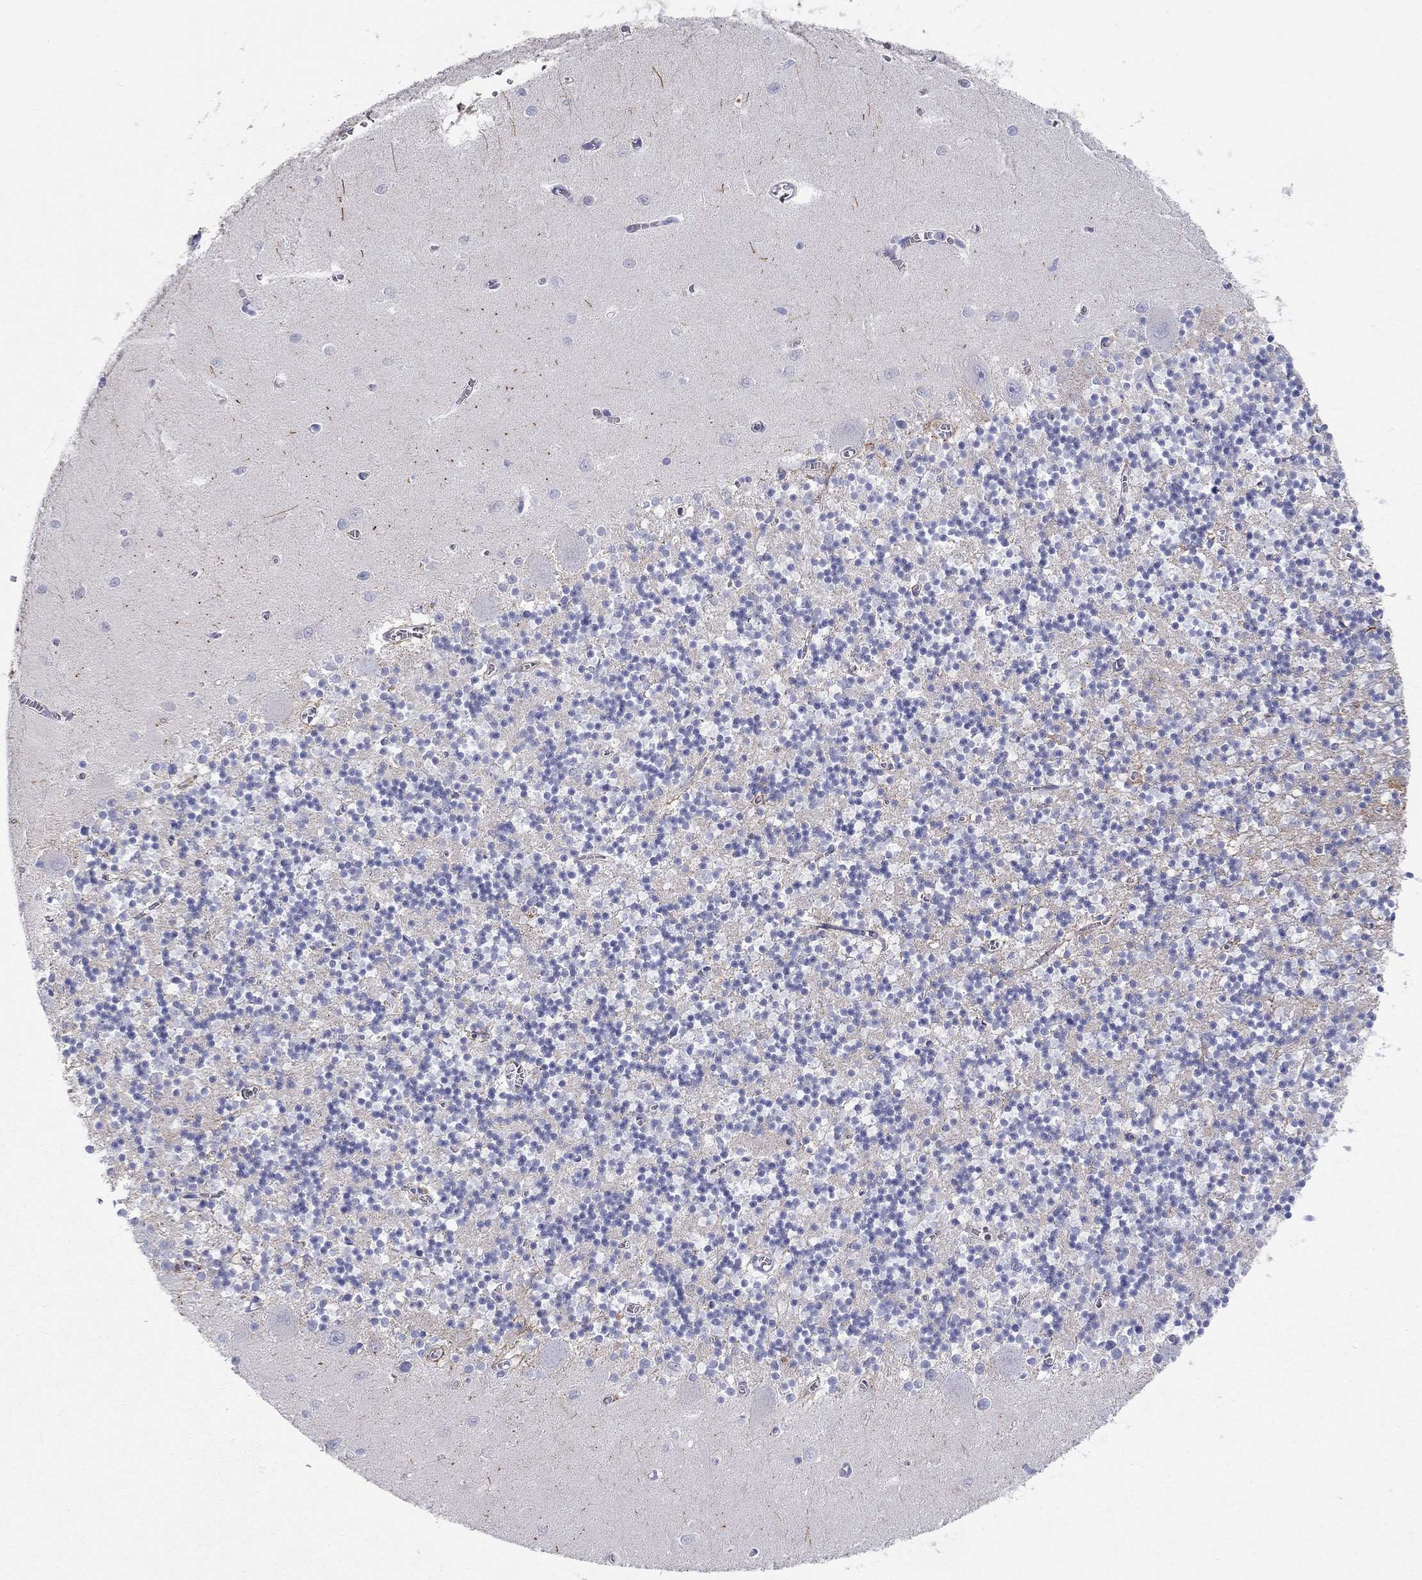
{"staining": {"intensity": "negative", "quantity": "none", "location": "none"}, "tissue": "cerebellum", "cell_type": "Cells in granular layer", "image_type": "normal", "snomed": [{"axis": "morphology", "description": "Normal tissue, NOS"}, {"axis": "topography", "description": "Cerebellum"}], "caption": "This histopathology image is of unremarkable cerebellum stained with IHC to label a protein in brown with the nuclei are counter-stained blue. There is no positivity in cells in granular layer.", "gene": "PCDHGC5", "patient": {"sex": "female", "age": 64}}